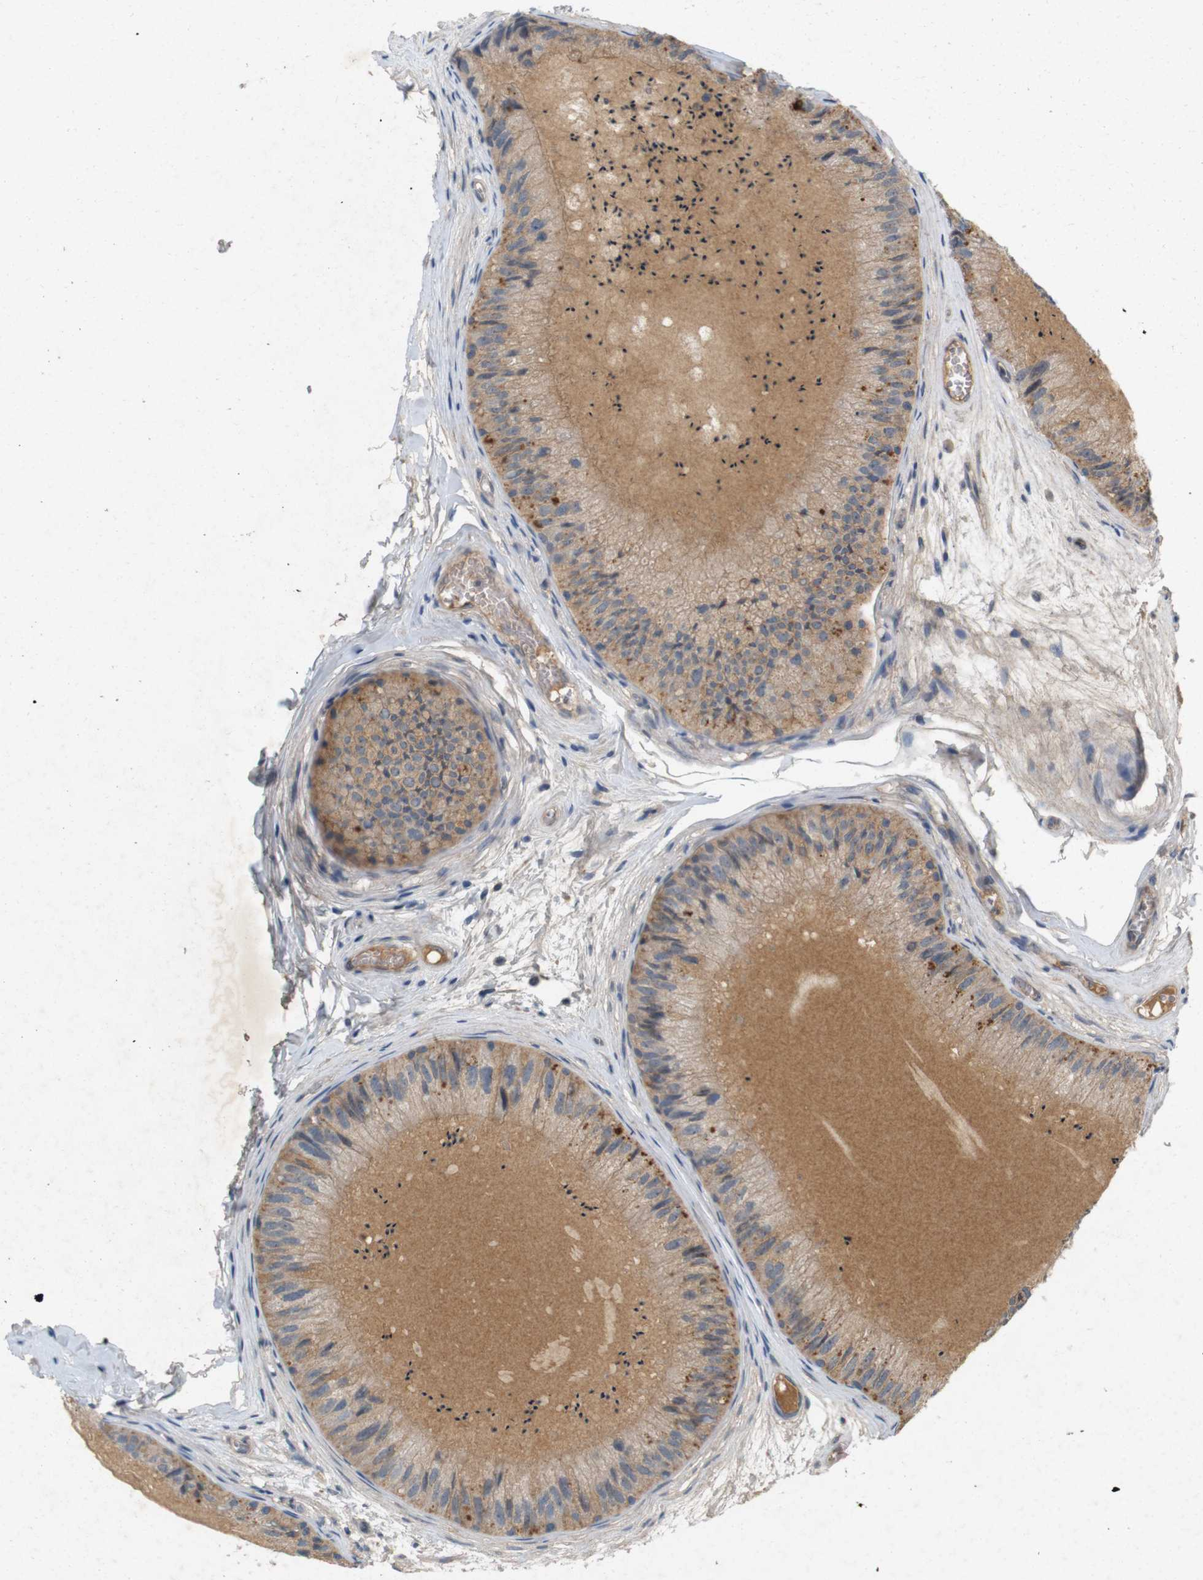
{"staining": {"intensity": "weak", "quantity": ">75%", "location": "cytoplasmic/membranous"}, "tissue": "epididymis", "cell_type": "Glandular cells", "image_type": "normal", "snomed": [{"axis": "morphology", "description": "Normal tissue, NOS"}, {"axis": "topography", "description": "Epididymis"}], "caption": "Protein analysis of benign epididymis shows weak cytoplasmic/membranous staining in about >75% of glandular cells.", "gene": "PVR", "patient": {"sex": "male", "age": 31}}